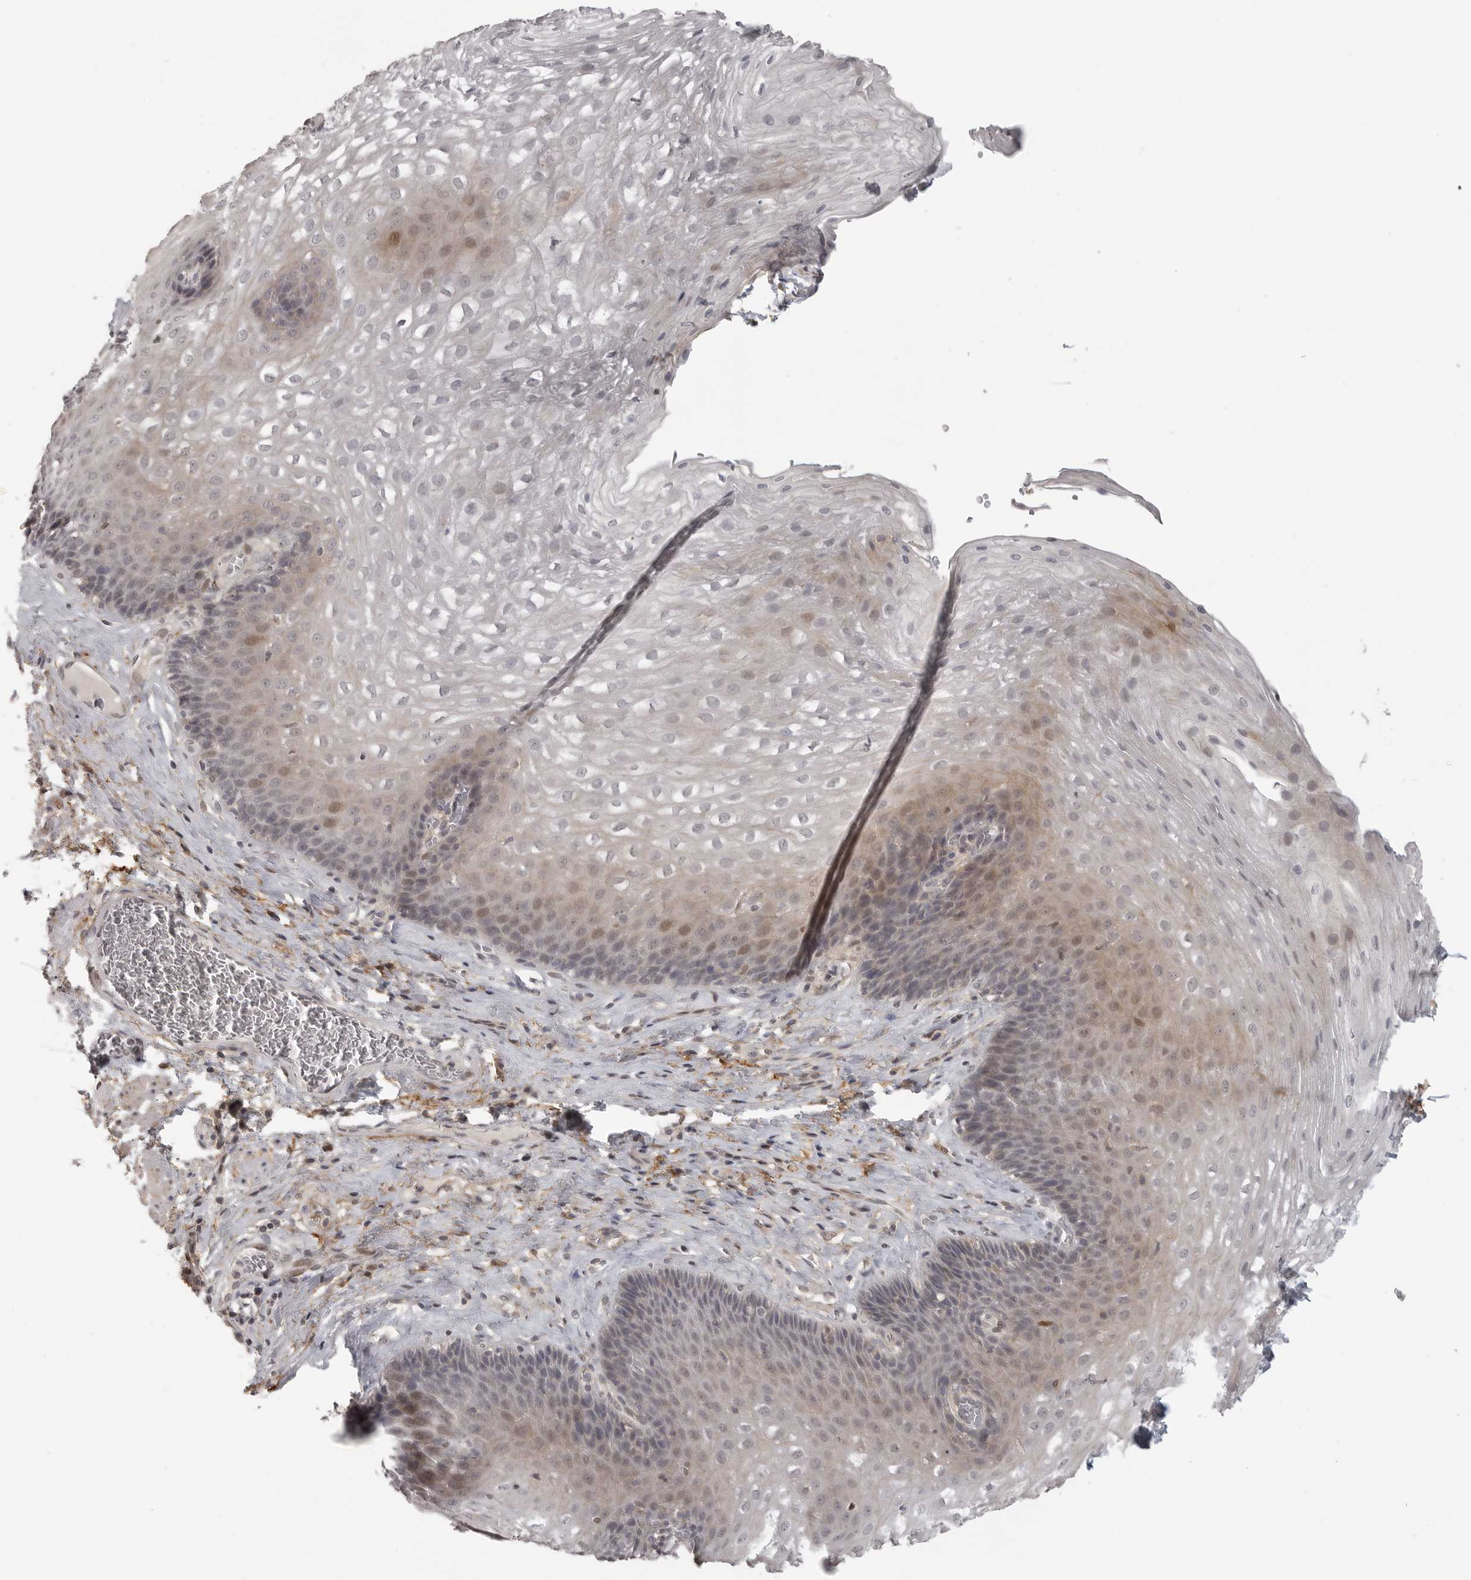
{"staining": {"intensity": "moderate", "quantity": "<25%", "location": "cytoplasmic/membranous,nuclear"}, "tissue": "esophagus", "cell_type": "Squamous epithelial cells", "image_type": "normal", "snomed": [{"axis": "morphology", "description": "Normal tissue, NOS"}, {"axis": "topography", "description": "Esophagus"}], "caption": "Esophagus was stained to show a protein in brown. There is low levels of moderate cytoplasmic/membranous,nuclear expression in about <25% of squamous epithelial cells. The staining was performed using DAB (3,3'-diaminobenzidine), with brown indicating positive protein expression. Nuclei are stained blue with hematoxylin.", "gene": "UROD", "patient": {"sex": "female", "age": 66}}